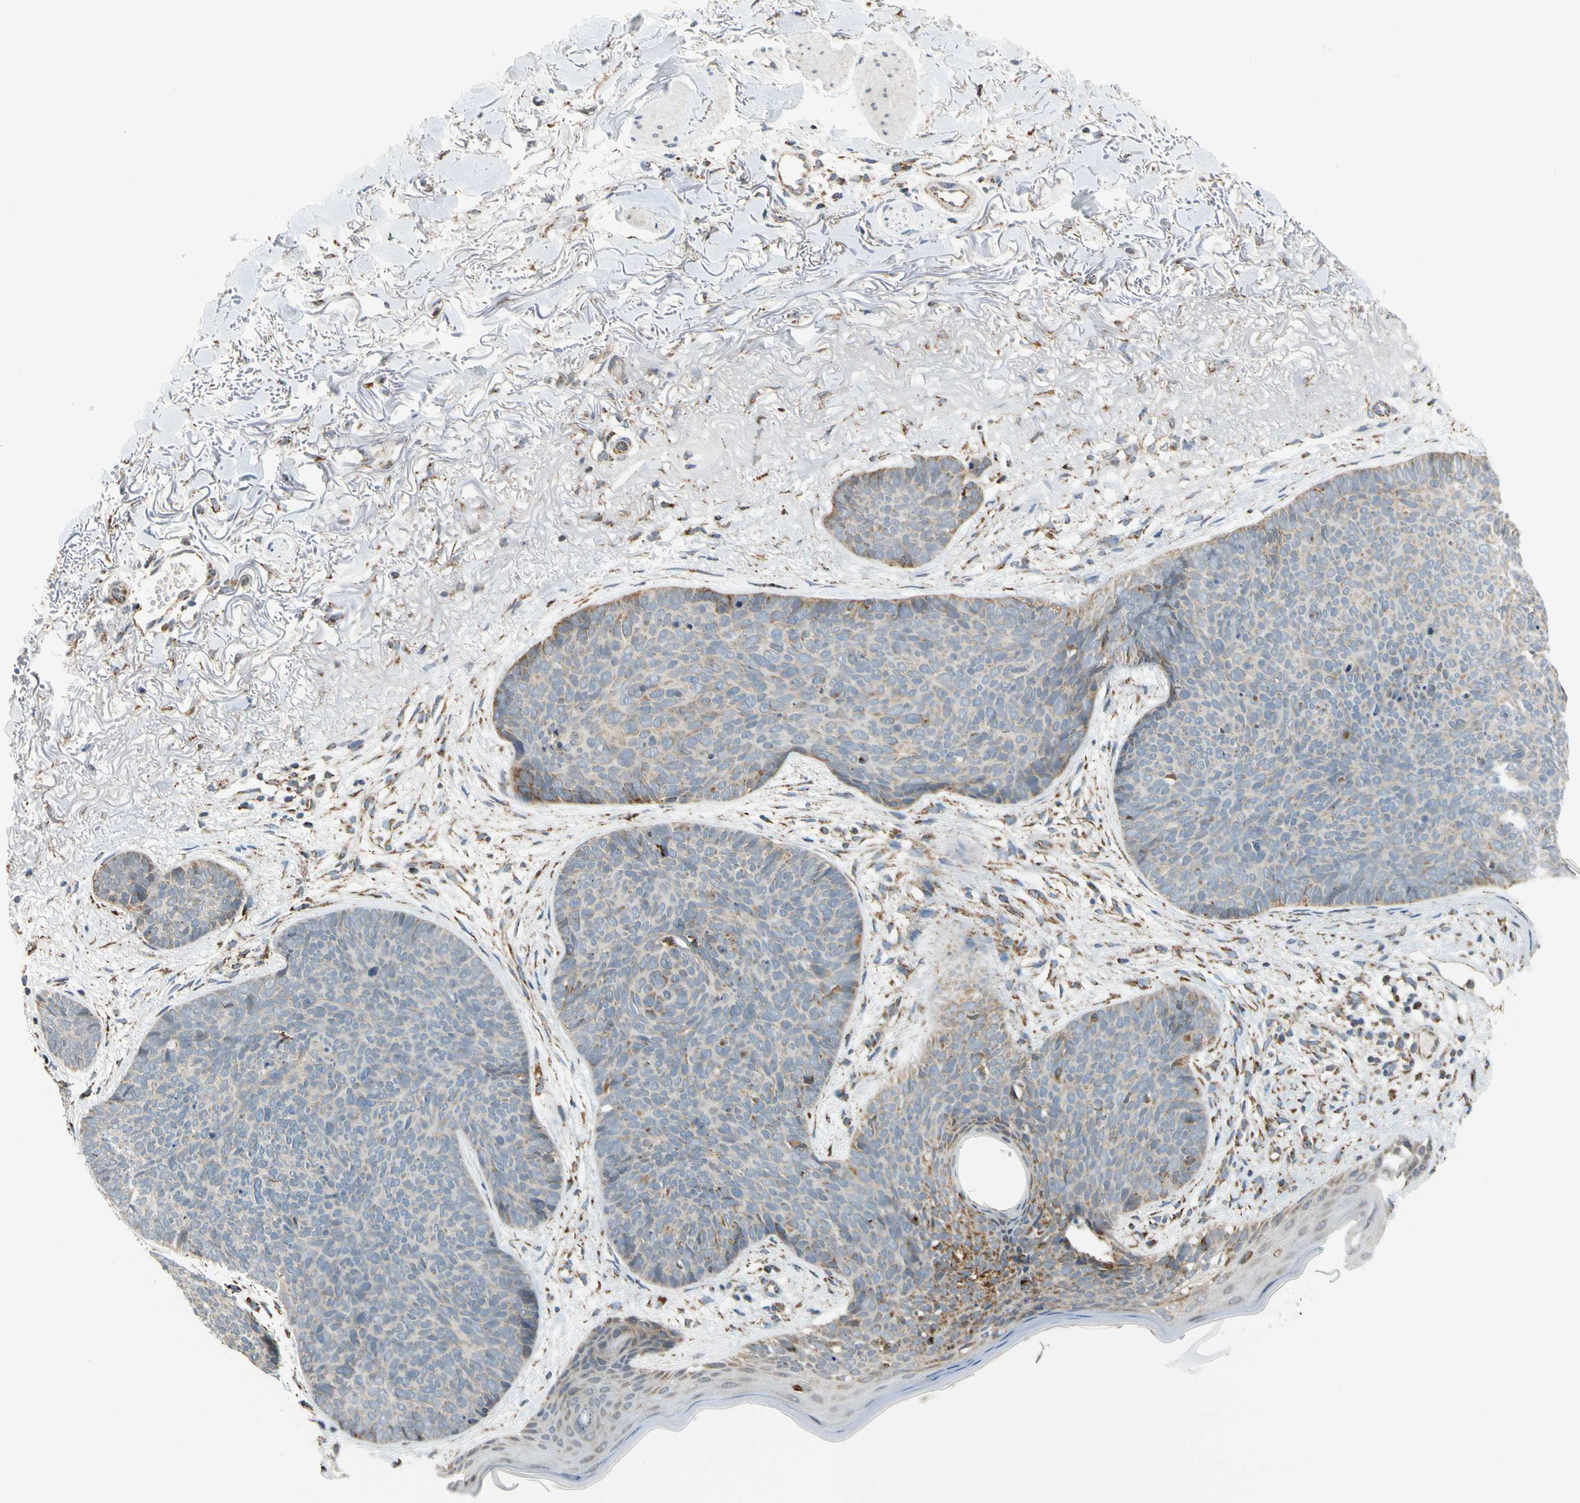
{"staining": {"intensity": "weak", "quantity": "<25%", "location": "cytoplasmic/membranous"}, "tissue": "skin cancer", "cell_type": "Tumor cells", "image_type": "cancer", "snomed": [{"axis": "morphology", "description": "Normal tissue, NOS"}, {"axis": "morphology", "description": "Basal cell carcinoma"}, {"axis": "topography", "description": "Skin"}], "caption": "Tumor cells are negative for brown protein staining in skin cancer (basal cell carcinoma).", "gene": "SFXN3", "patient": {"sex": "female", "age": 70}}